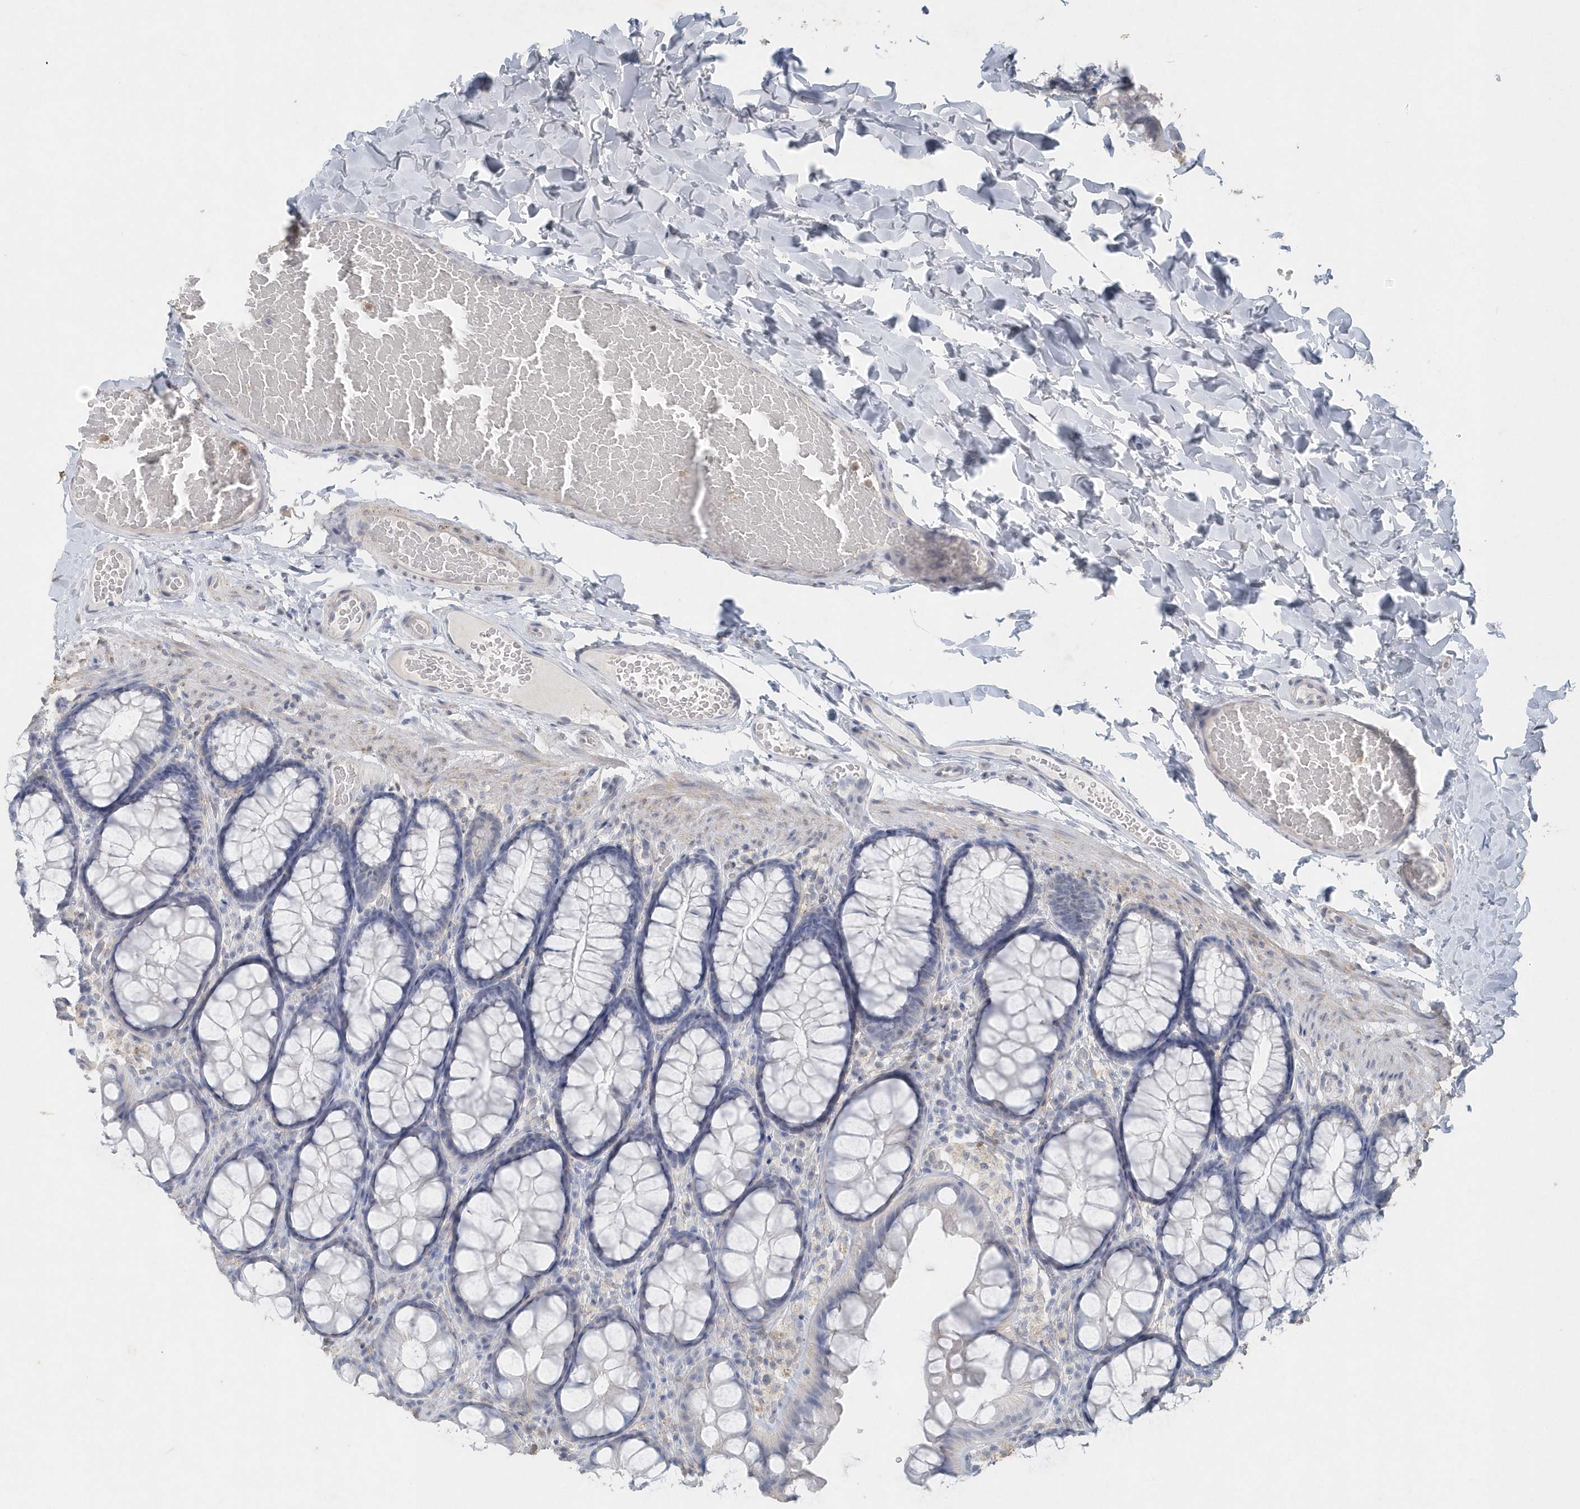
{"staining": {"intensity": "negative", "quantity": "none", "location": "none"}, "tissue": "colon", "cell_type": "Endothelial cells", "image_type": "normal", "snomed": [{"axis": "morphology", "description": "Normal tissue, NOS"}, {"axis": "topography", "description": "Colon"}], "caption": "Colon stained for a protein using immunohistochemistry demonstrates no expression endothelial cells.", "gene": "PDCD1", "patient": {"sex": "male", "age": 47}}